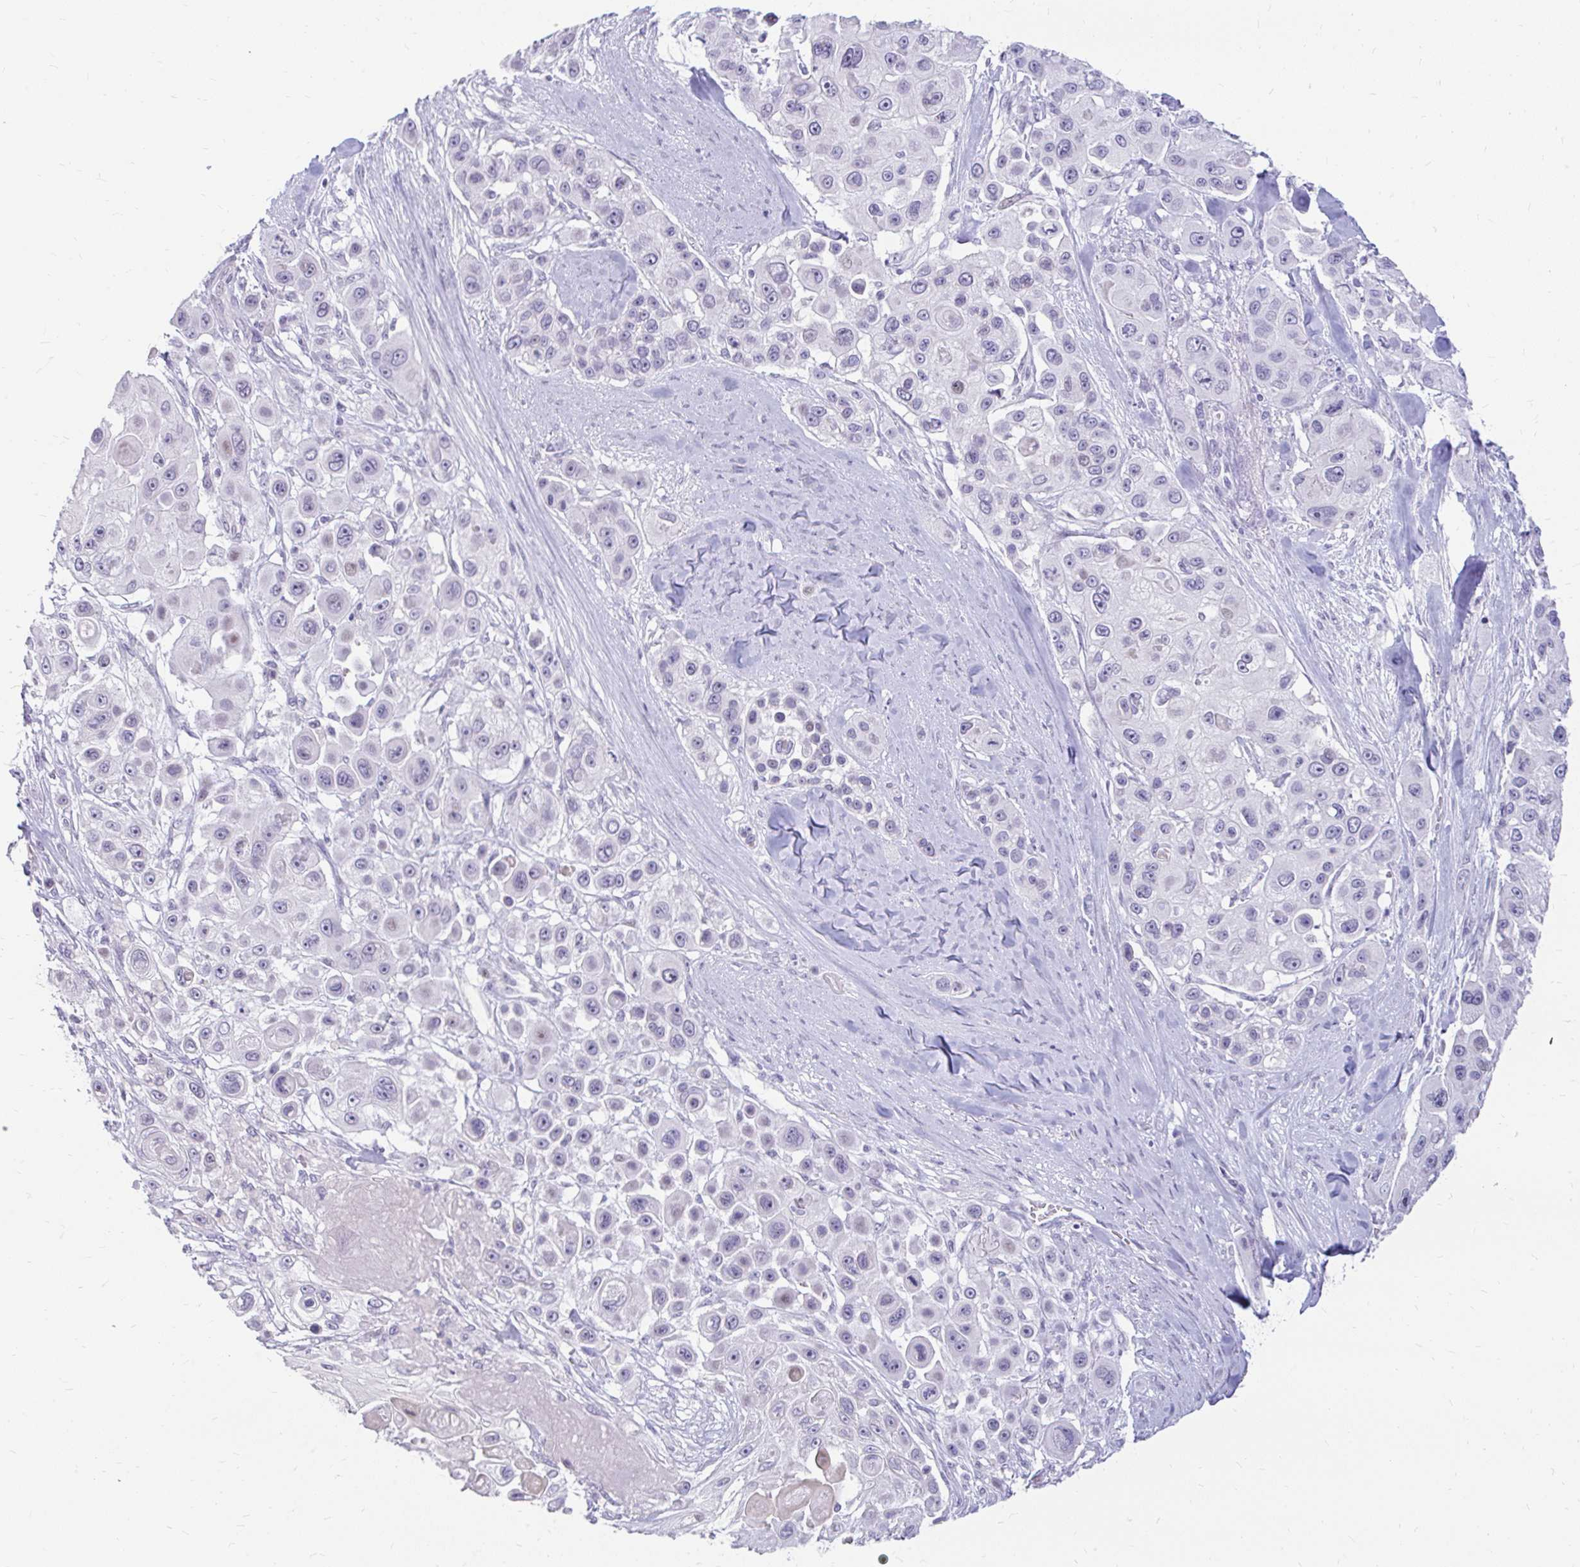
{"staining": {"intensity": "negative", "quantity": "none", "location": "none"}, "tissue": "skin cancer", "cell_type": "Tumor cells", "image_type": "cancer", "snomed": [{"axis": "morphology", "description": "Squamous cell carcinoma, NOS"}, {"axis": "topography", "description": "Skin"}], "caption": "Immunohistochemistry of human skin squamous cell carcinoma demonstrates no expression in tumor cells.", "gene": "RGS16", "patient": {"sex": "male", "age": 67}}